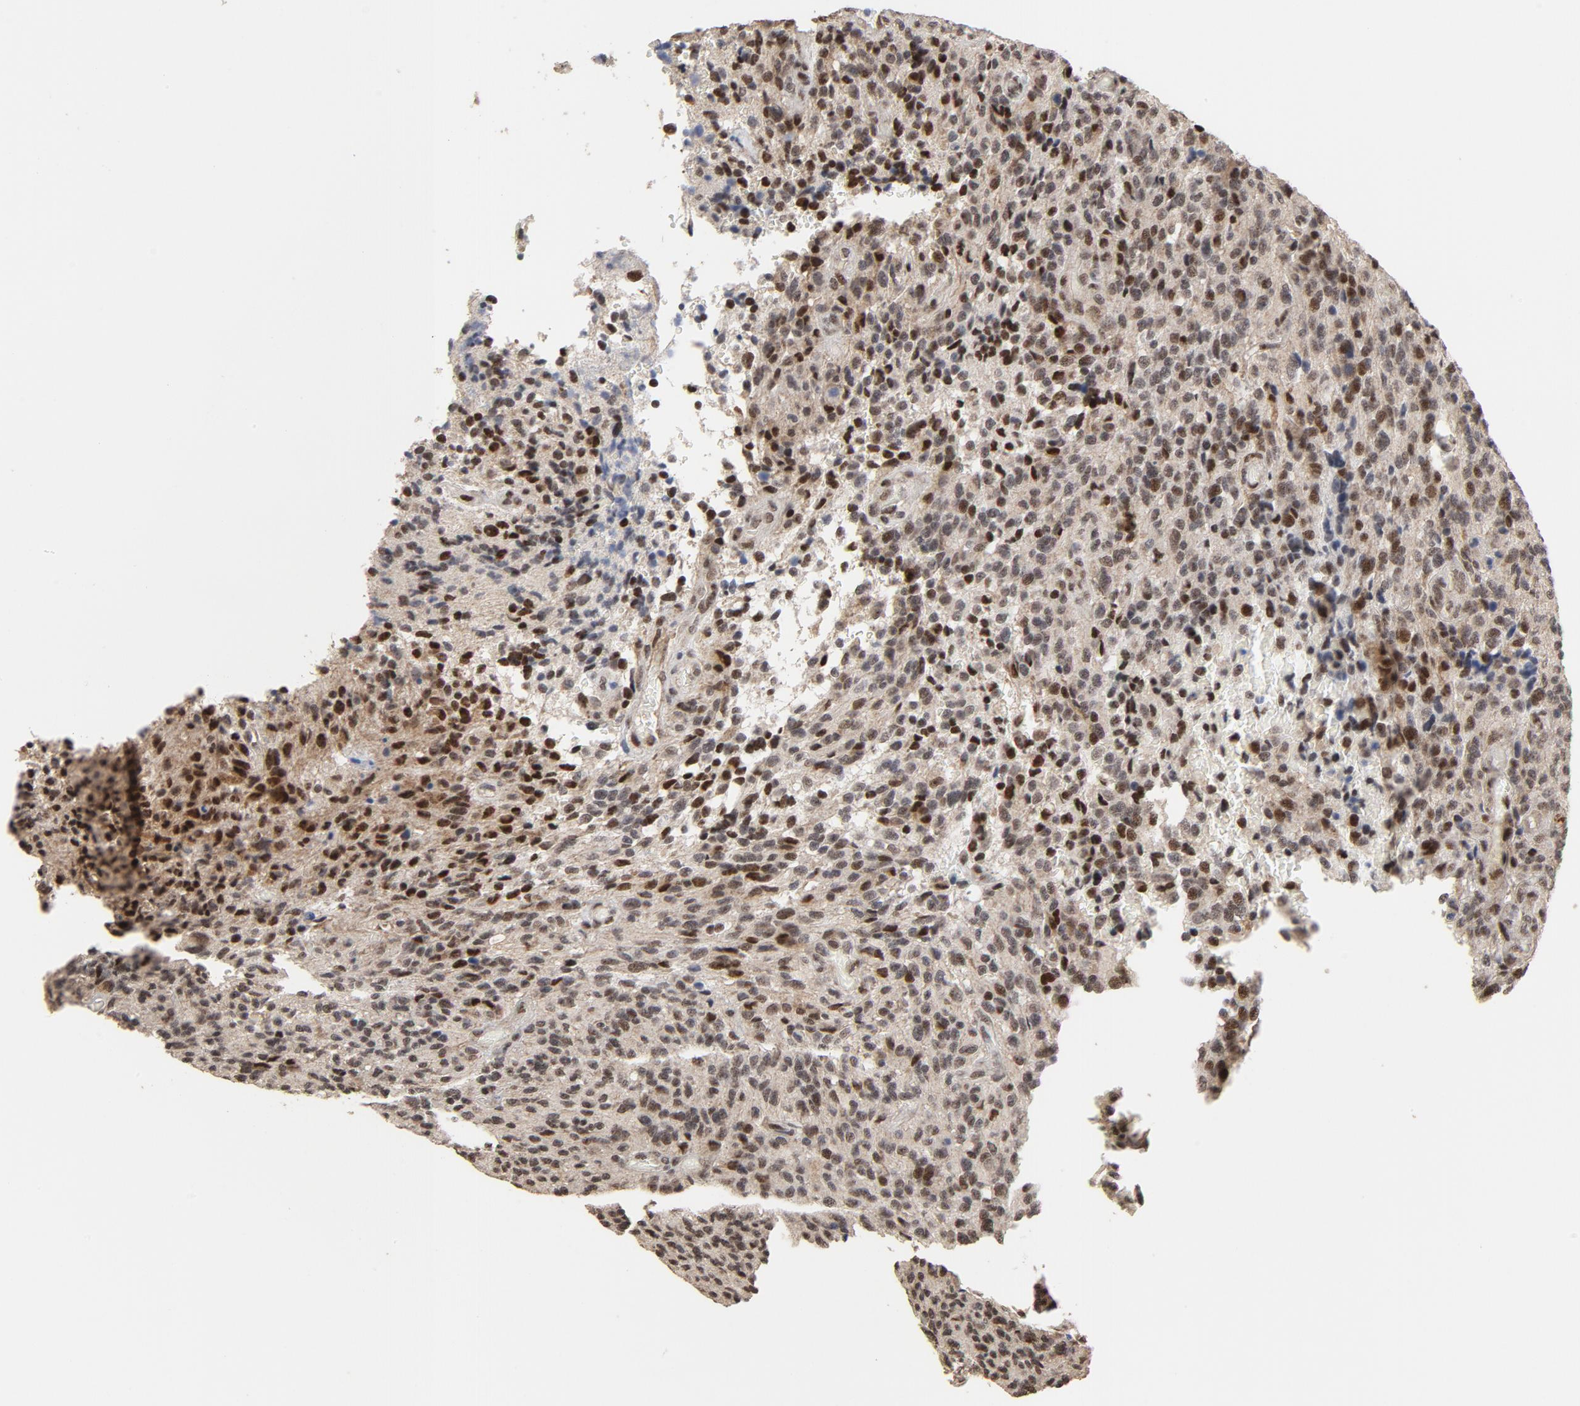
{"staining": {"intensity": "strong", "quantity": ">75%", "location": "nuclear"}, "tissue": "glioma", "cell_type": "Tumor cells", "image_type": "cancer", "snomed": [{"axis": "morphology", "description": "Normal tissue, NOS"}, {"axis": "morphology", "description": "Glioma, malignant, High grade"}, {"axis": "topography", "description": "Cerebral cortex"}], "caption": "Brown immunohistochemical staining in human high-grade glioma (malignant) demonstrates strong nuclear expression in about >75% of tumor cells.", "gene": "TP53RK", "patient": {"sex": "male", "age": 56}}